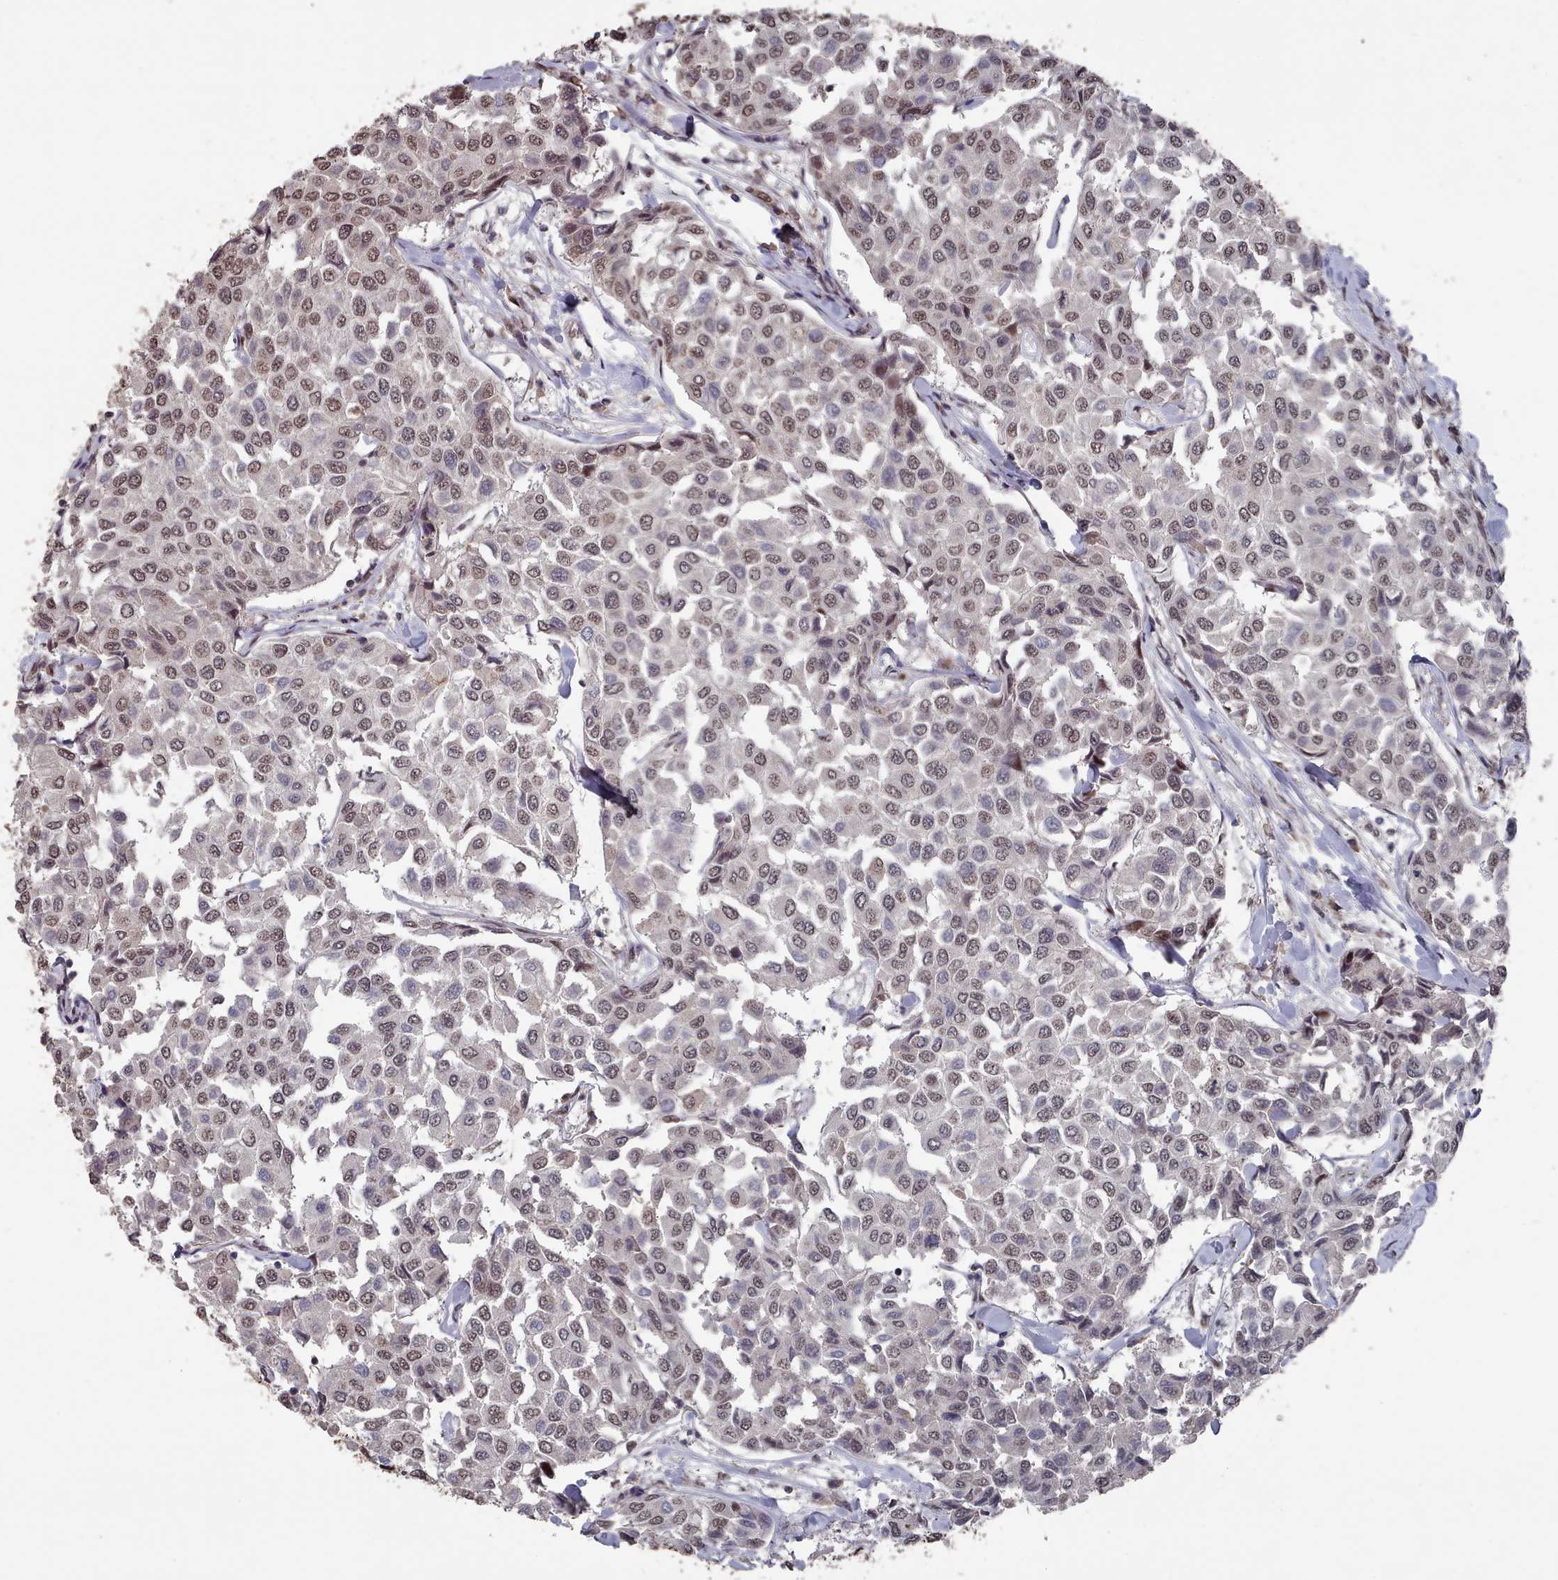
{"staining": {"intensity": "moderate", "quantity": "25%-75%", "location": "nuclear"}, "tissue": "breast cancer", "cell_type": "Tumor cells", "image_type": "cancer", "snomed": [{"axis": "morphology", "description": "Duct carcinoma"}, {"axis": "topography", "description": "Breast"}], "caption": "Moderate nuclear protein staining is seen in approximately 25%-75% of tumor cells in intraductal carcinoma (breast).", "gene": "PNRC2", "patient": {"sex": "female", "age": 55}}